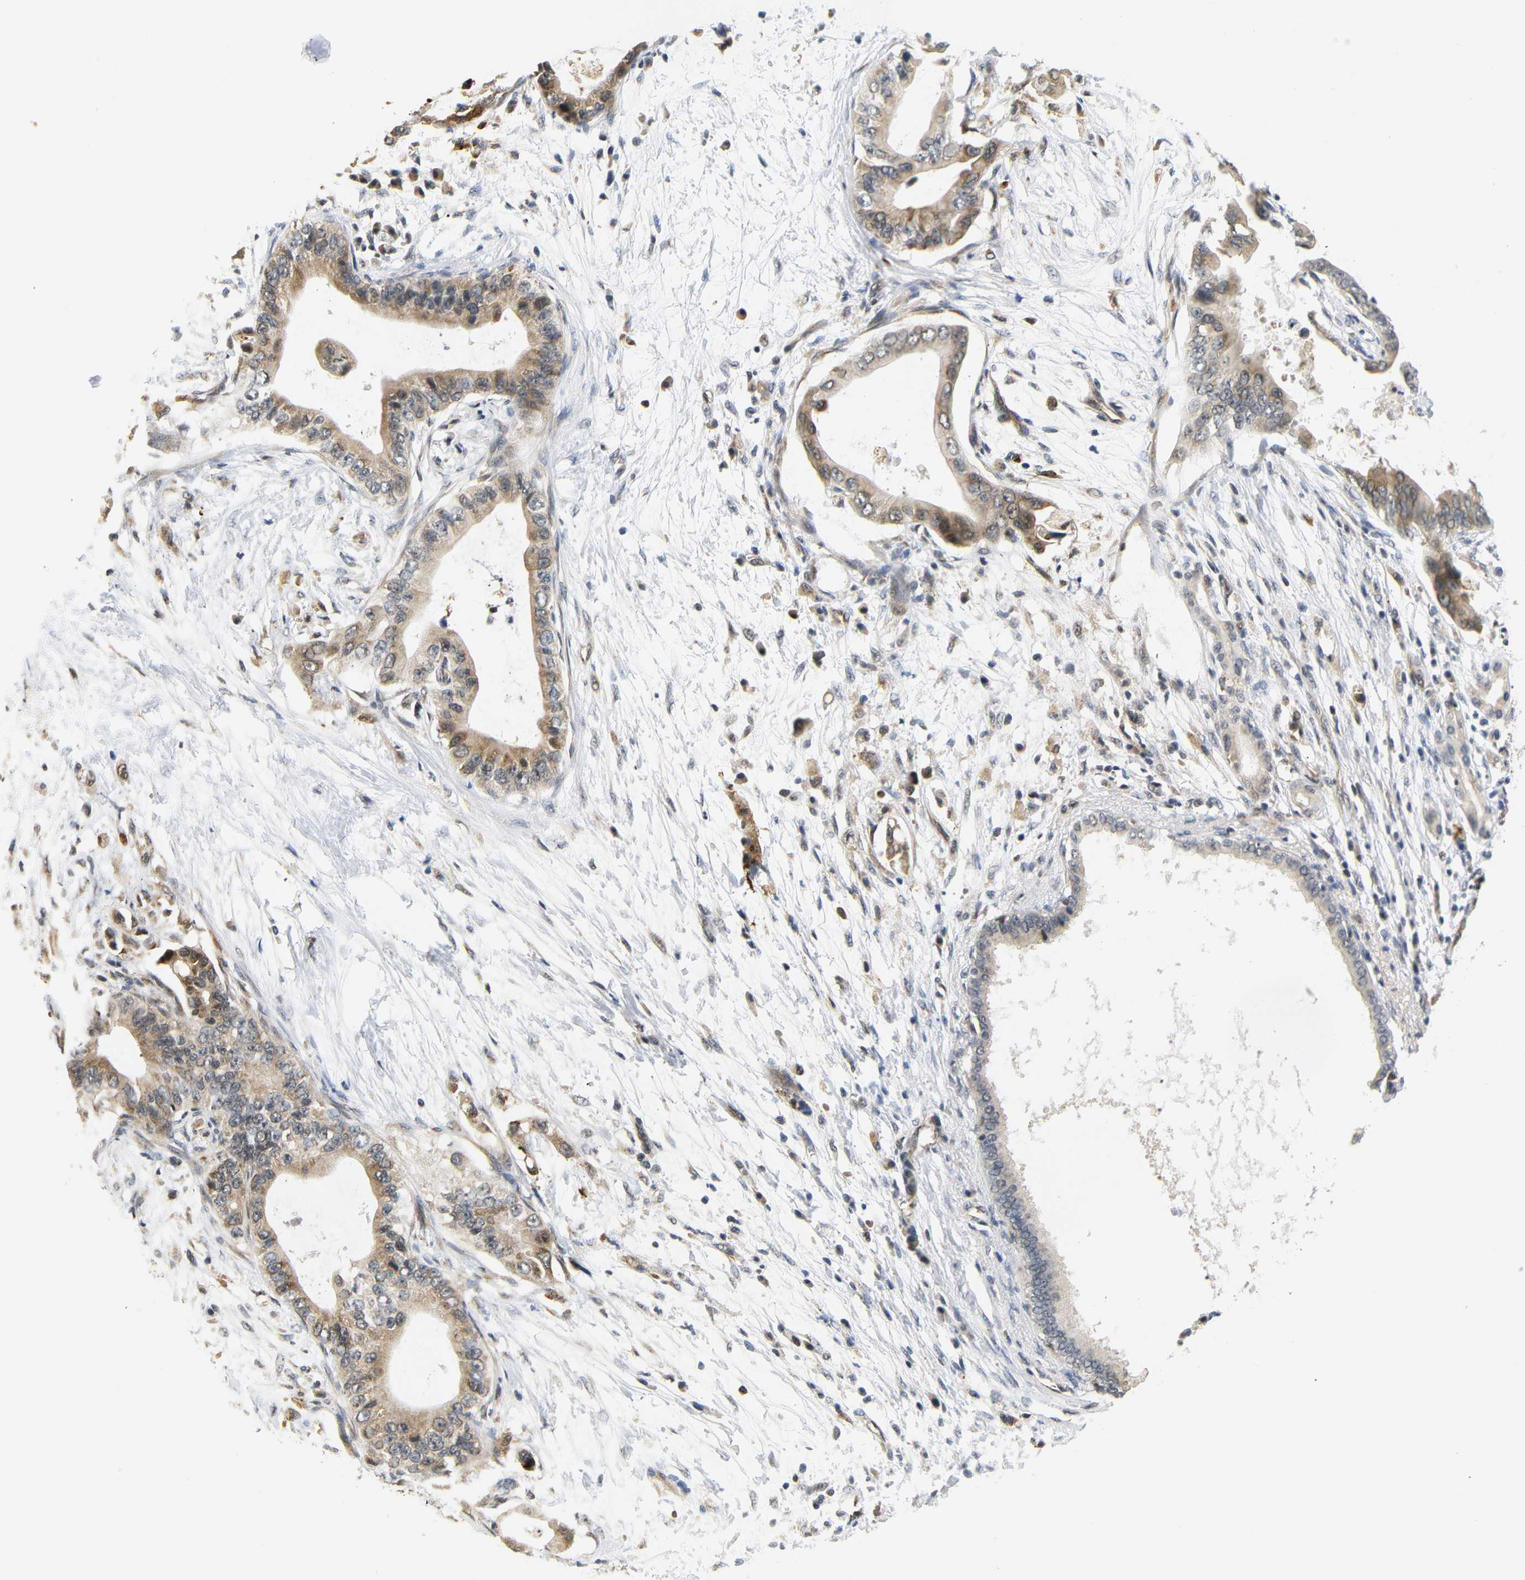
{"staining": {"intensity": "moderate", "quantity": ">75%", "location": "cytoplasmic/membranous"}, "tissue": "pancreatic cancer", "cell_type": "Tumor cells", "image_type": "cancer", "snomed": [{"axis": "morphology", "description": "Adenocarcinoma, NOS"}, {"axis": "topography", "description": "Pancreas"}], "caption": "The photomicrograph displays staining of pancreatic cancer (adenocarcinoma), revealing moderate cytoplasmic/membranous protein staining (brown color) within tumor cells.", "gene": "GJA5", "patient": {"sex": "male", "age": 77}}